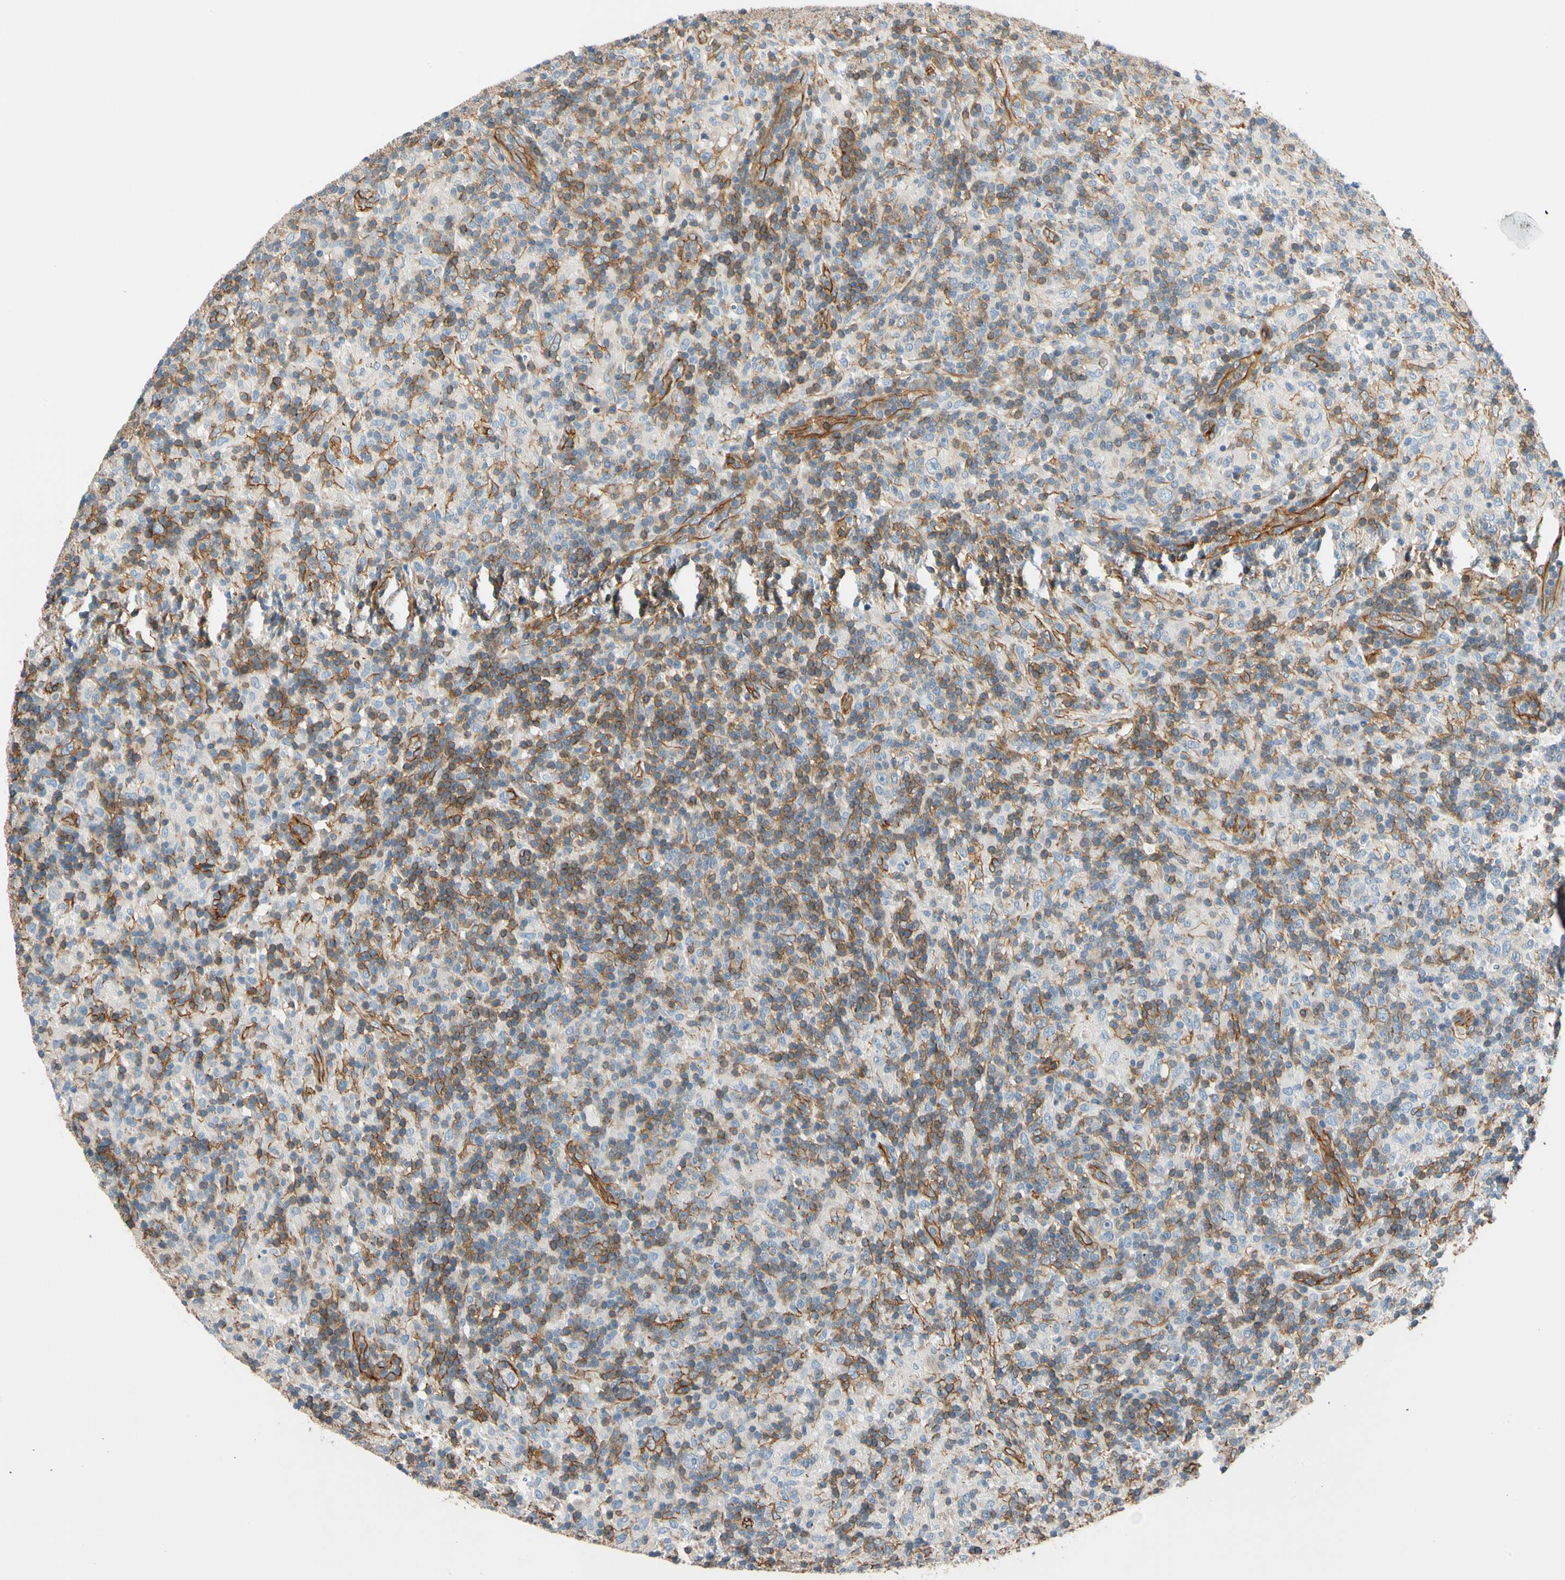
{"staining": {"intensity": "weak", "quantity": "<25%", "location": "cytoplasmic/membranous"}, "tissue": "lymphoma", "cell_type": "Tumor cells", "image_type": "cancer", "snomed": [{"axis": "morphology", "description": "Hodgkin's disease, NOS"}, {"axis": "topography", "description": "Lymph node"}], "caption": "Human Hodgkin's disease stained for a protein using immunohistochemistry (IHC) displays no expression in tumor cells.", "gene": "SPTAN1", "patient": {"sex": "male", "age": 70}}